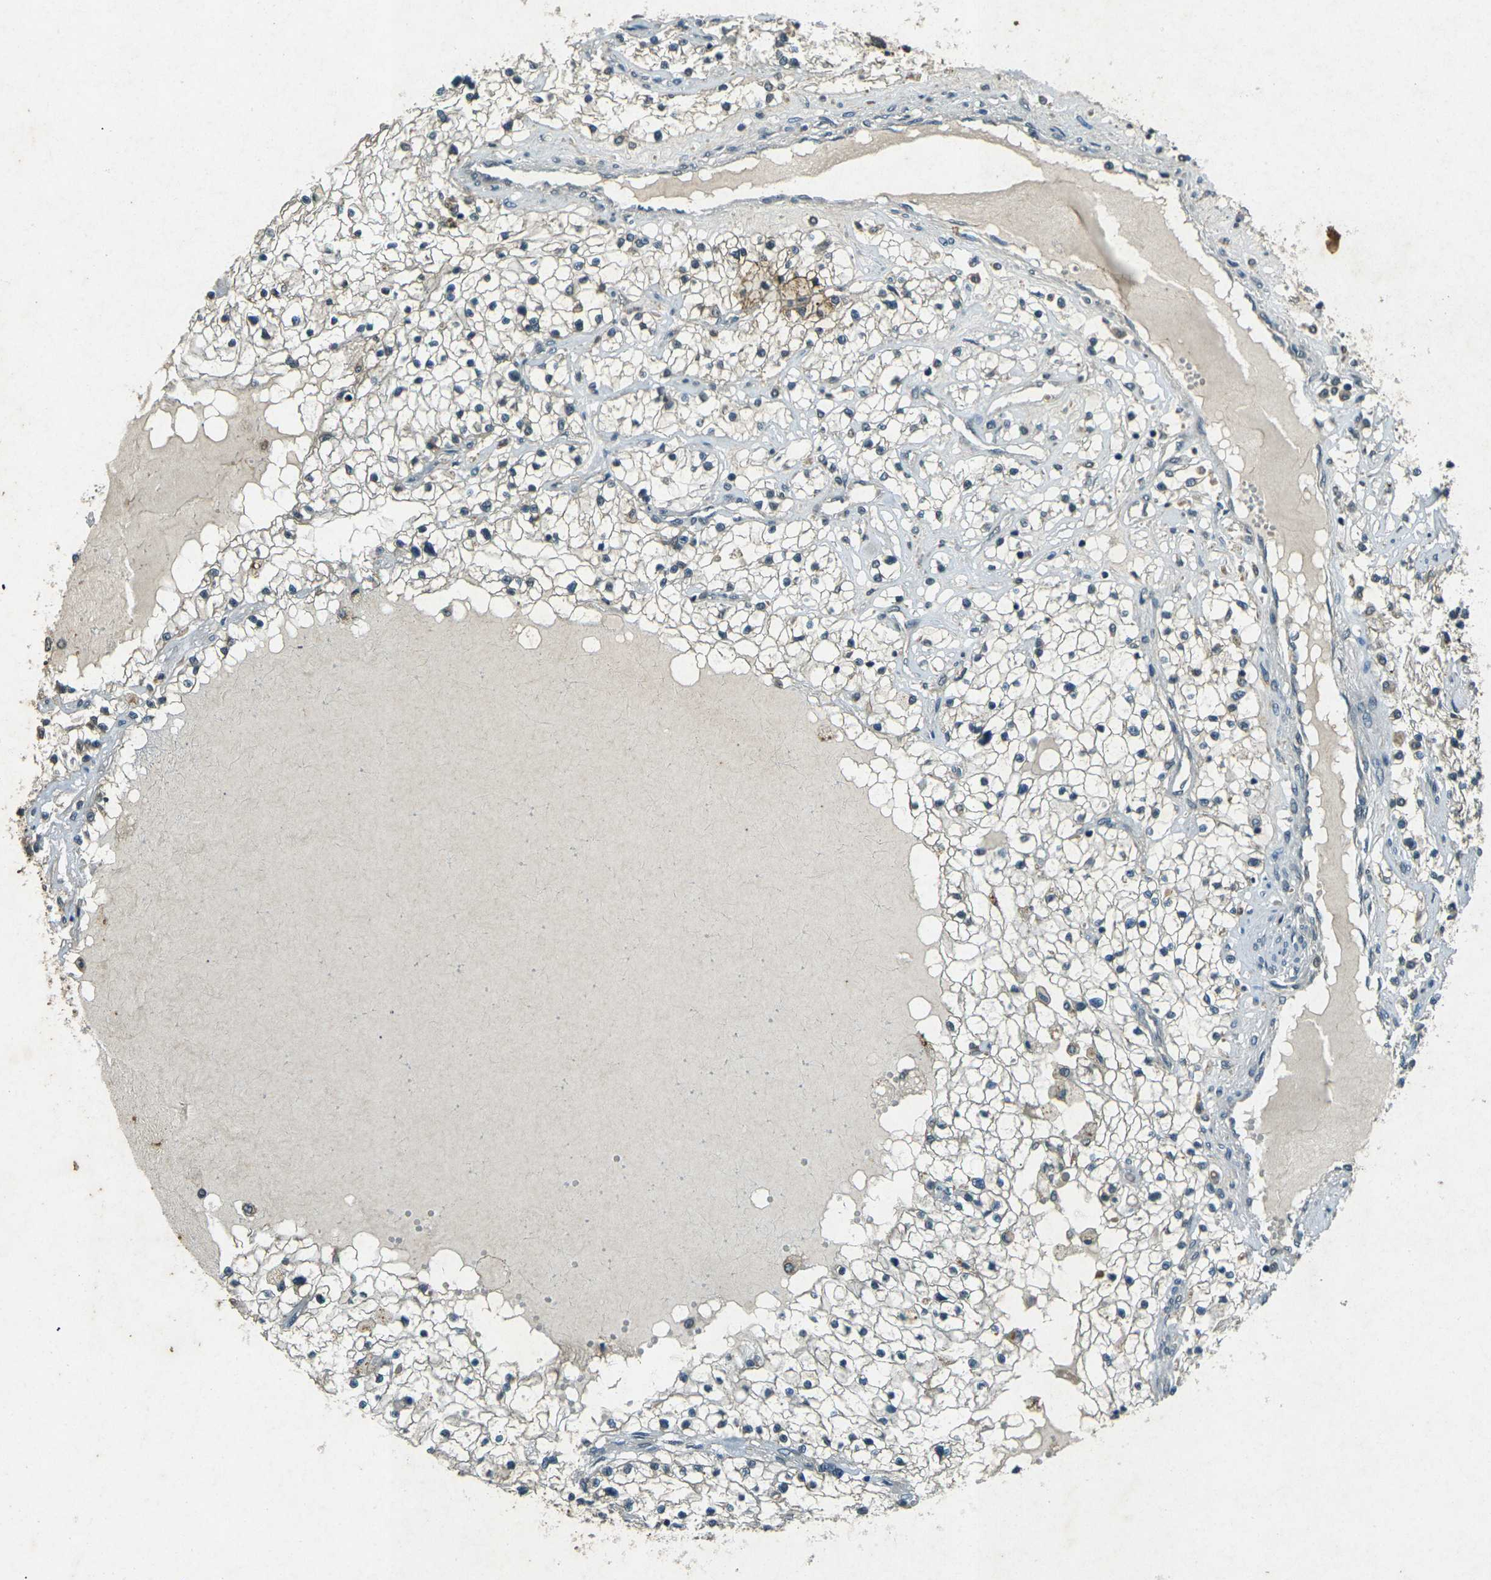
{"staining": {"intensity": "weak", "quantity": "<25%", "location": "cytoplasmic/membranous"}, "tissue": "renal cancer", "cell_type": "Tumor cells", "image_type": "cancer", "snomed": [{"axis": "morphology", "description": "Adenocarcinoma, NOS"}, {"axis": "topography", "description": "Kidney"}], "caption": "Protein analysis of renal cancer reveals no significant positivity in tumor cells.", "gene": "PDE2A", "patient": {"sex": "male", "age": 68}}